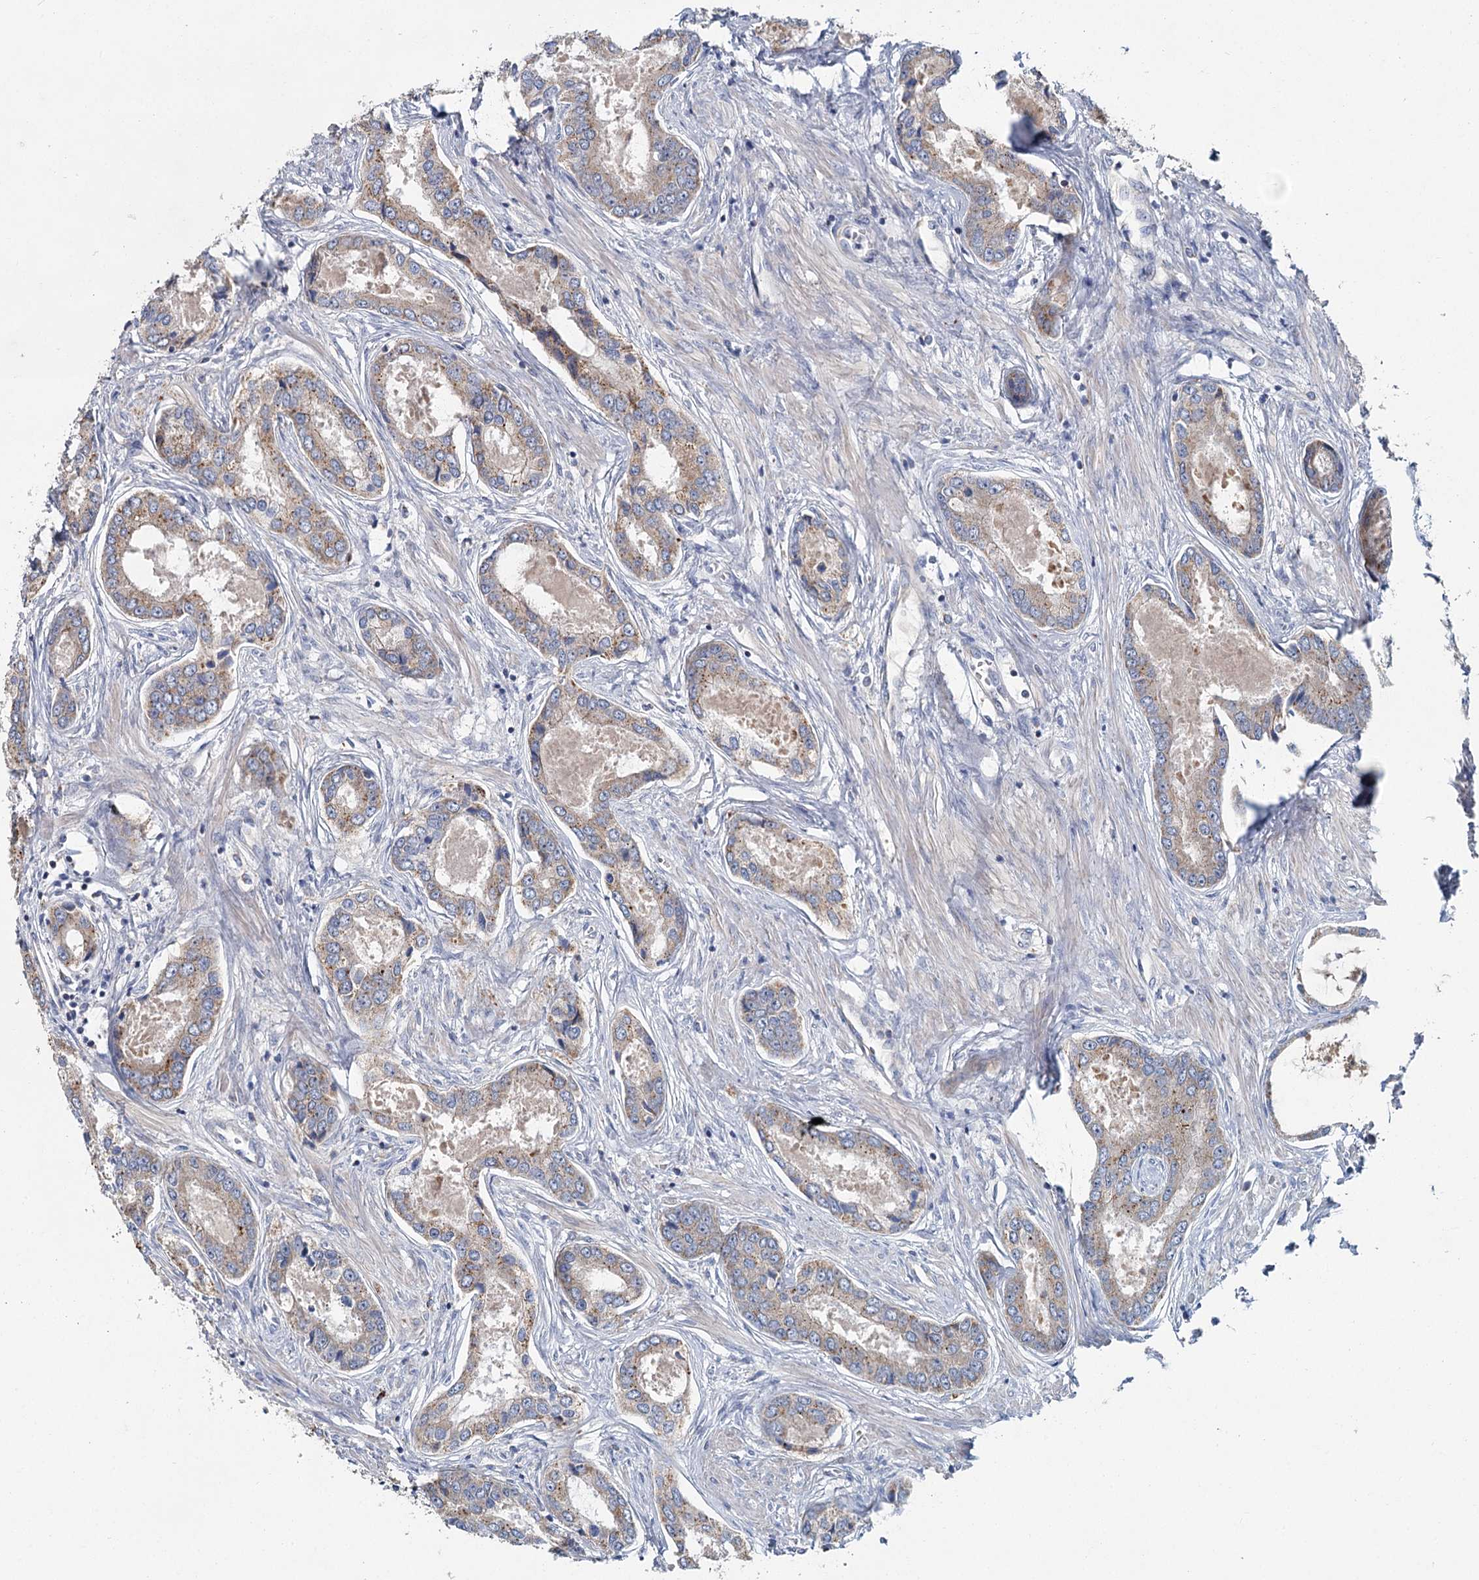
{"staining": {"intensity": "moderate", "quantity": "25%-75%", "location": "cytoplasmic/membranous"}, "tissue": "prostate cancer", "cell_type": "Tumor cells", "image_type": "cancer", "snomed": [{"axis": "morphology", "description": "Adenocarcinoma, Low grade"}, {"axis": "topography", "description": "Prostate"}], "caption": "Tumor cells display medium levels of moderate cytoplasmic/membranous positivity in about 25%-75% of cells in prostate cancer.", "gene": "ANKRD16", "patient": {"sex": "male", "age": 68}}